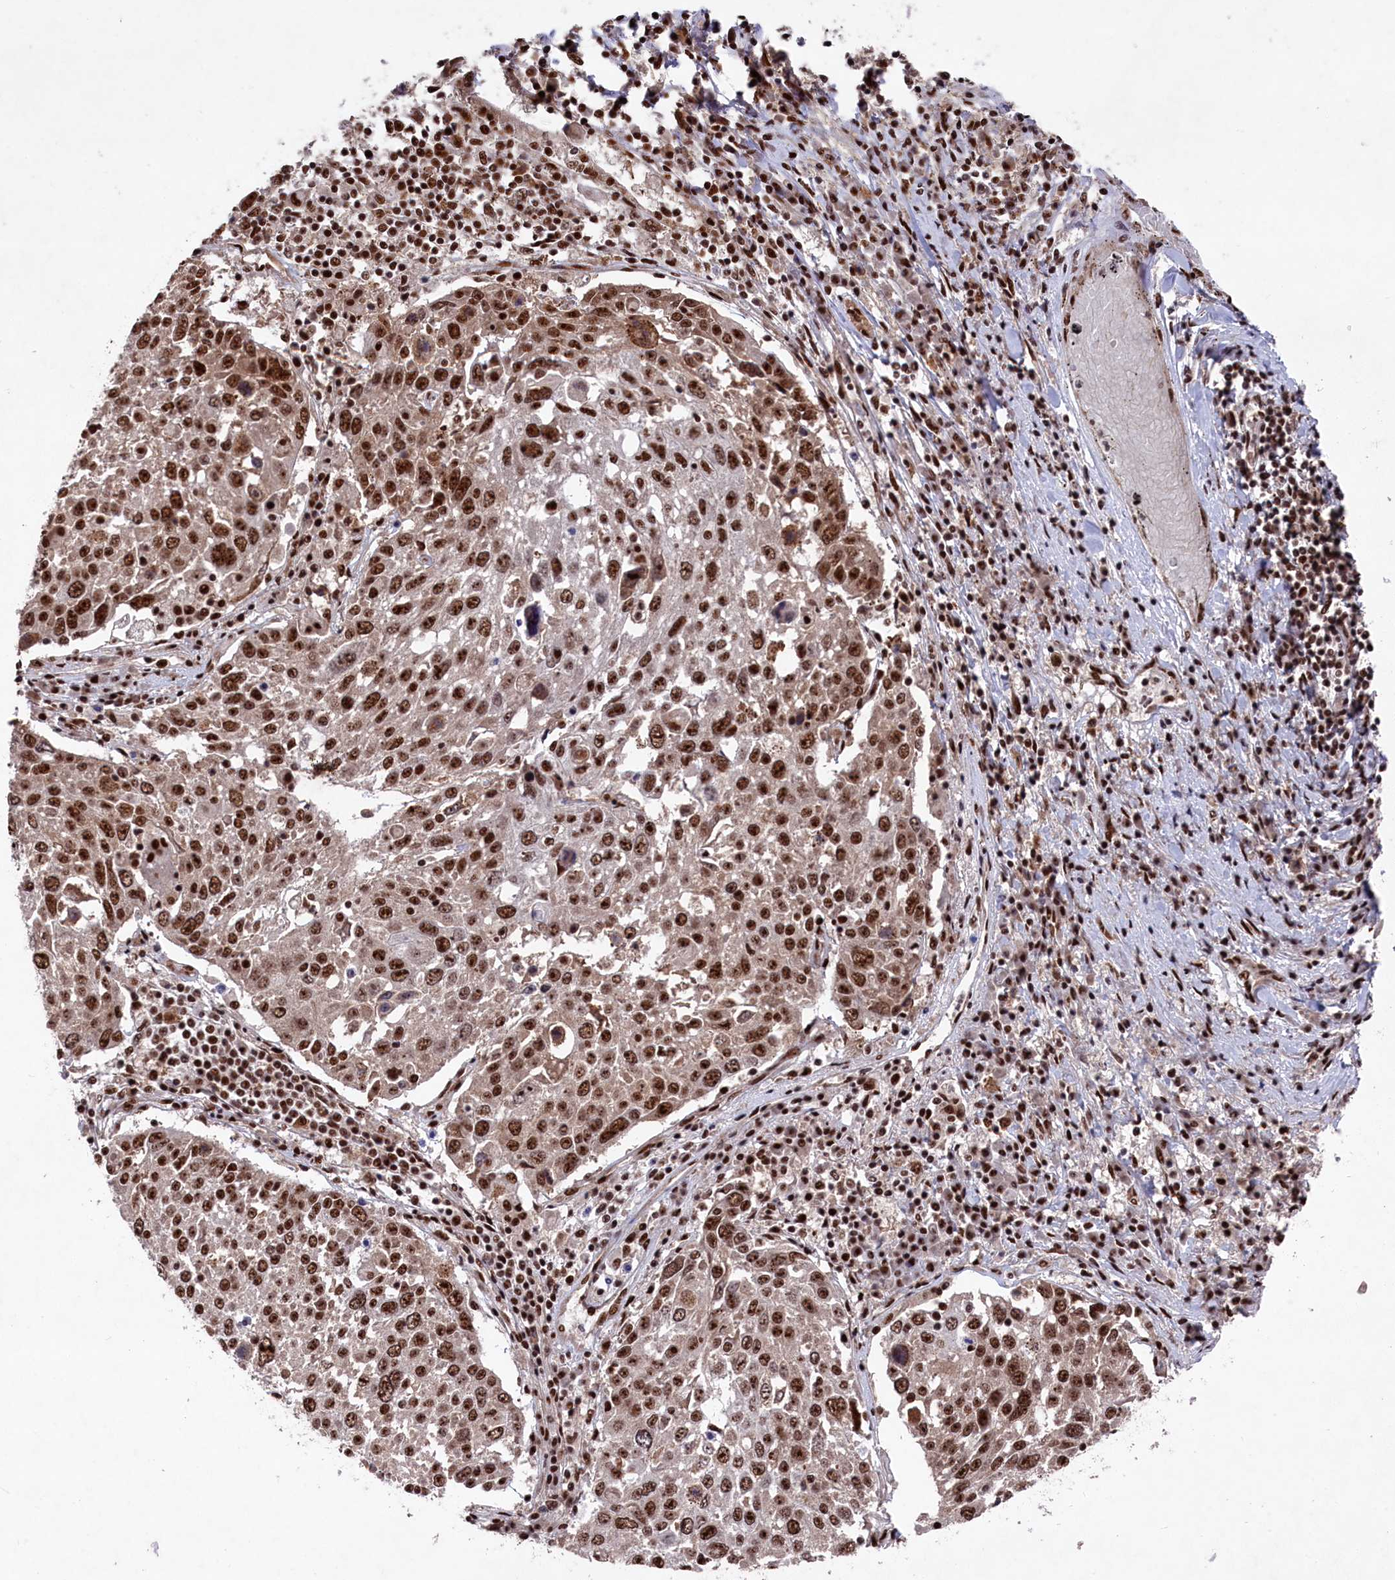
{"staining": {"intensity": "strong", "quantity": ">75%", "location": "nuclear"}, "tissue": "lung cancer", "cell_type": "Tumor cells", "image_type": "cancer", "snomed": [{"axis": "morphology", "description": "Squamous cell carcinoma, NOS"}, {"axis": "topography", "description": "Lung"}], "caption": "A histopathology image of lung cancer (squamous cell carcinoma) stained for a protein demonstrates strong nuclear brown staining in tumor cells.", "gene": "PRPF31", "patient": {"sex": "male", "age": 65}}